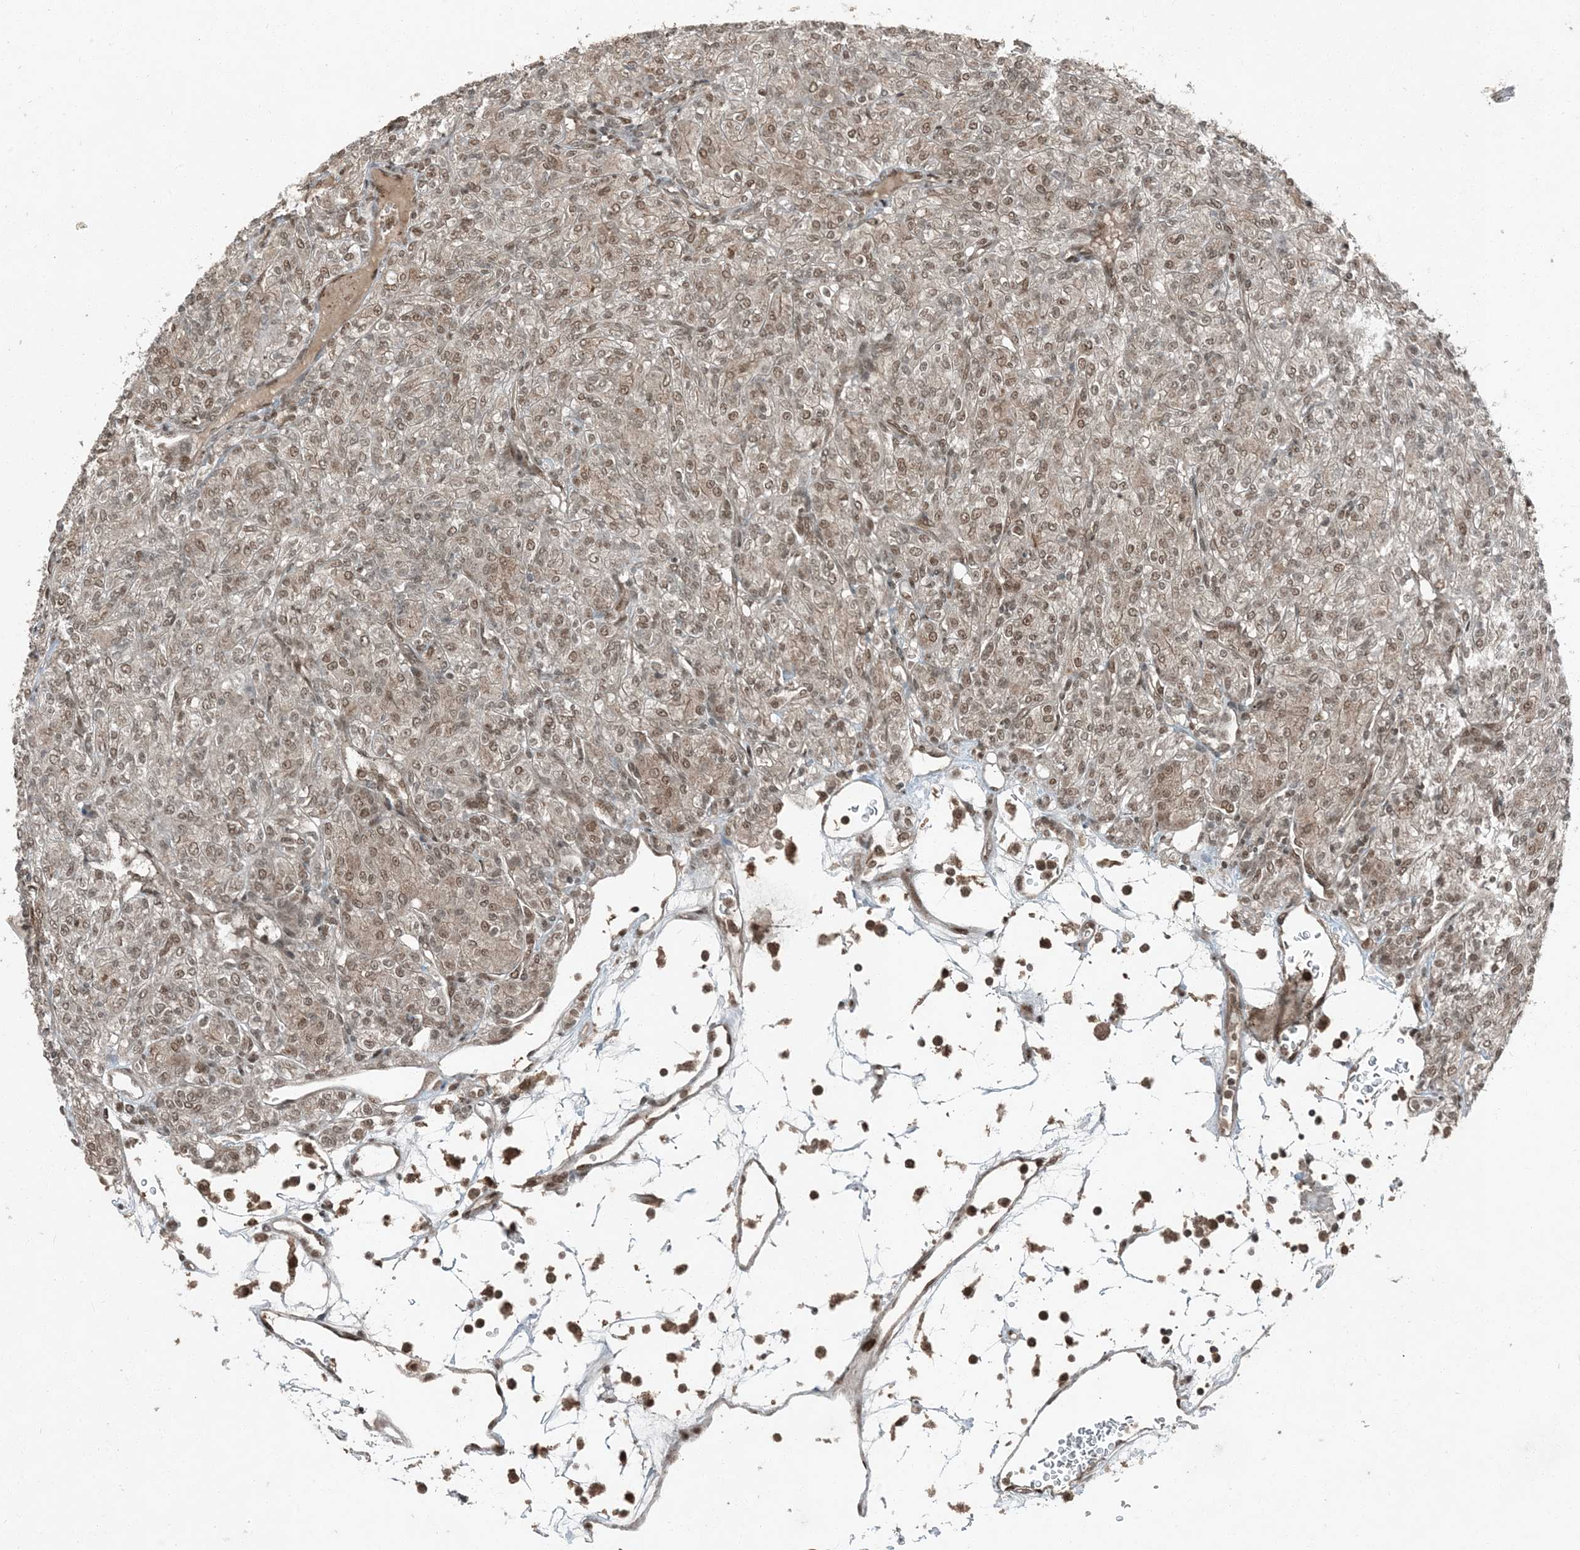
{"staining": {"intensity": "moderate", "quantity": ">75%", "location": "nuclear"}, "tissue": "renal cancer", "cell_type": "Tumor cells", "image_type": "cancer", "snomed": [{"axis": "morphology", "description": "Adenocarcinoma, NOS"}, {"axis": "topography", "description": "Kidney"}], "caption": "Tumor cells demonstrate moderate nuclear expression in about >75% of cells in renal cancer (adenocarcinoma).", "gene": "TRAPPC12", "patient": {"sex": "male", "age": 77}}